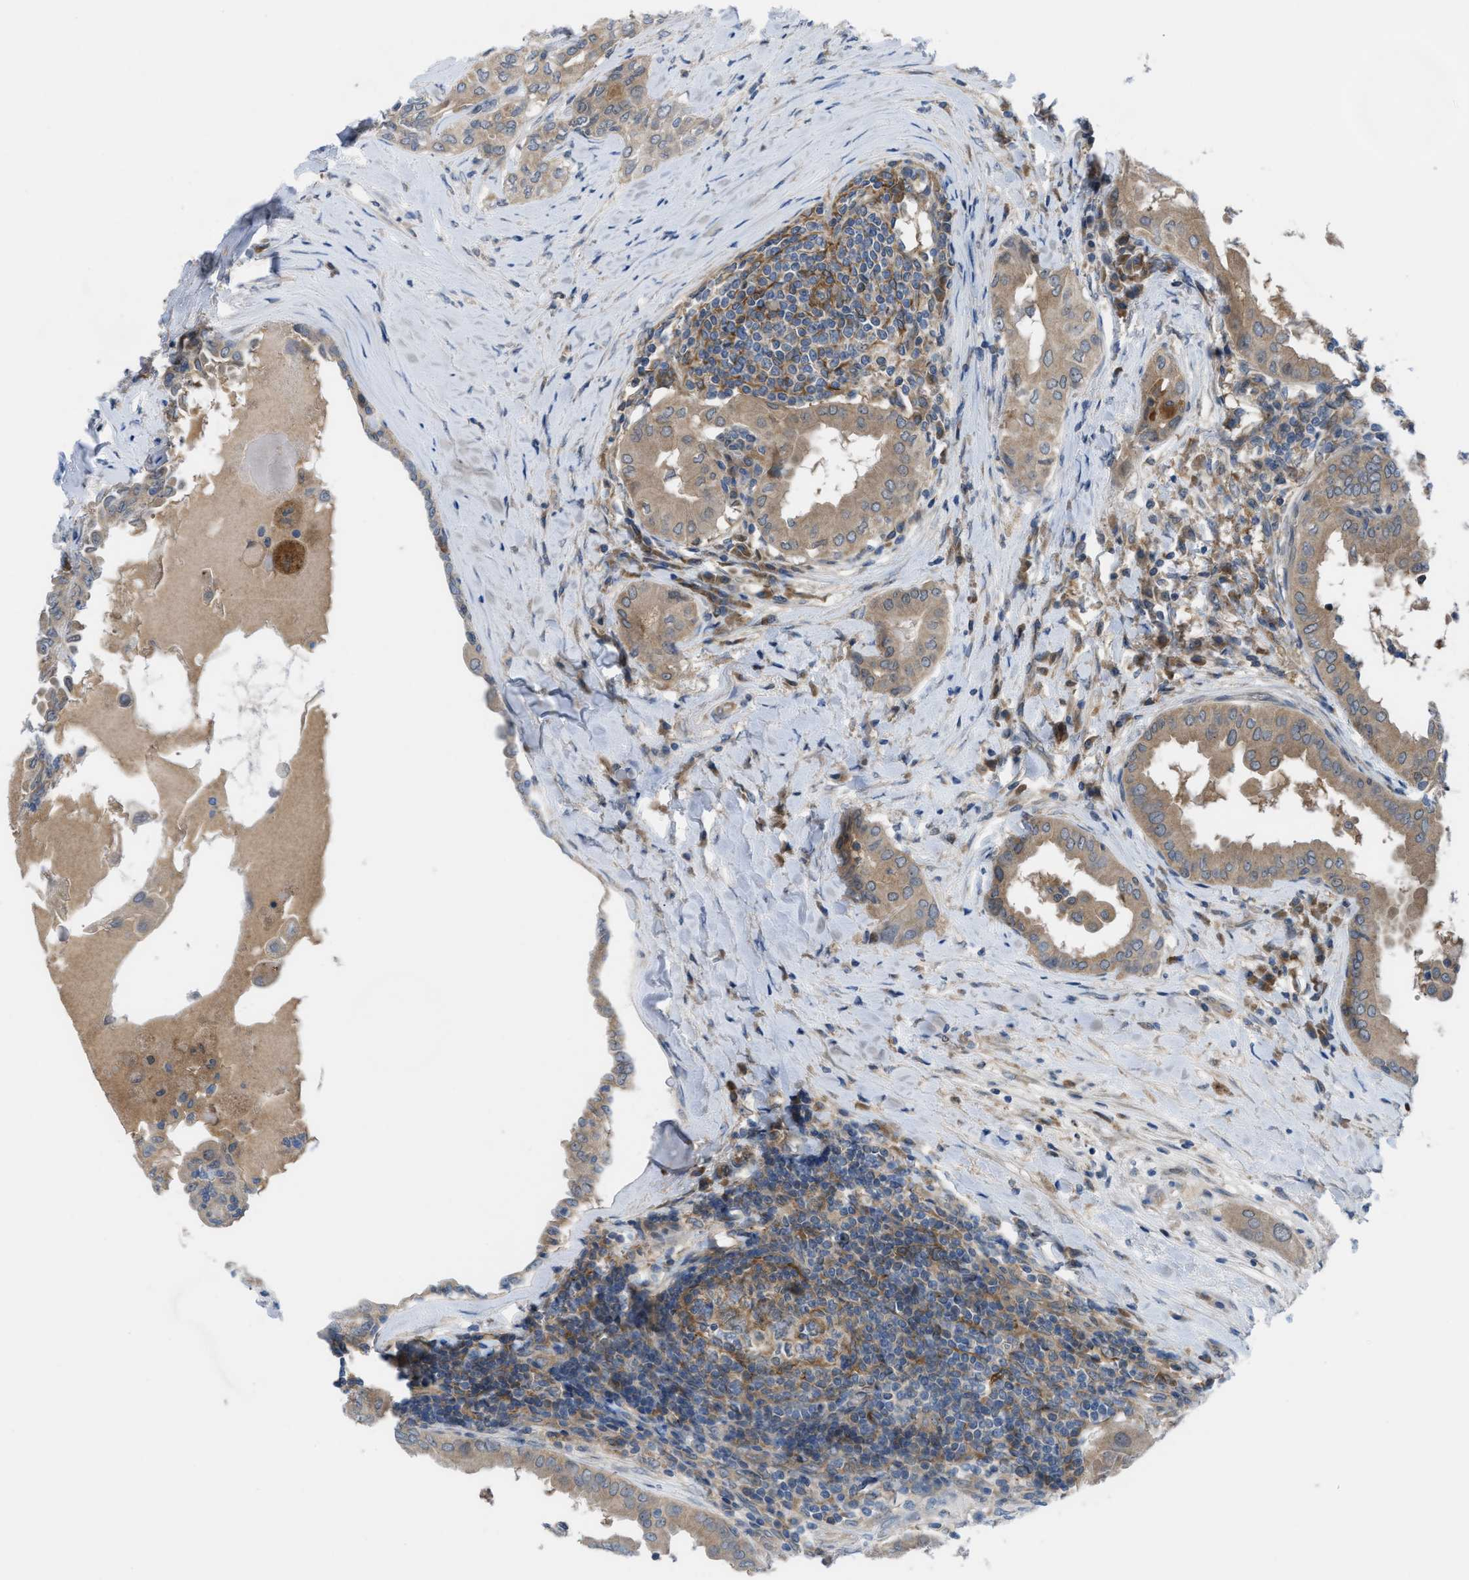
{"staining": {"intensity": "moderate", "quantity": ">75%", "location": "cytoplasmic/membranous"}, "tissue": "thyroid cancer", "cell_type": "Tumor cells", "image_type": "cancer", "snomed": [{"axis": "morphology", "description": "Papillary adenocarcinoma, NOS"}, {"axis": "topography", "description": "Thyroid gland"}], "caption": "Moderate cytoplasmic/membranous protein staining is present in about >75% of tumor cells in thyroid papillary adenocarcinoma.", "gene": "BAZ2B", "patient": {"sex": "male", "age": 33}}